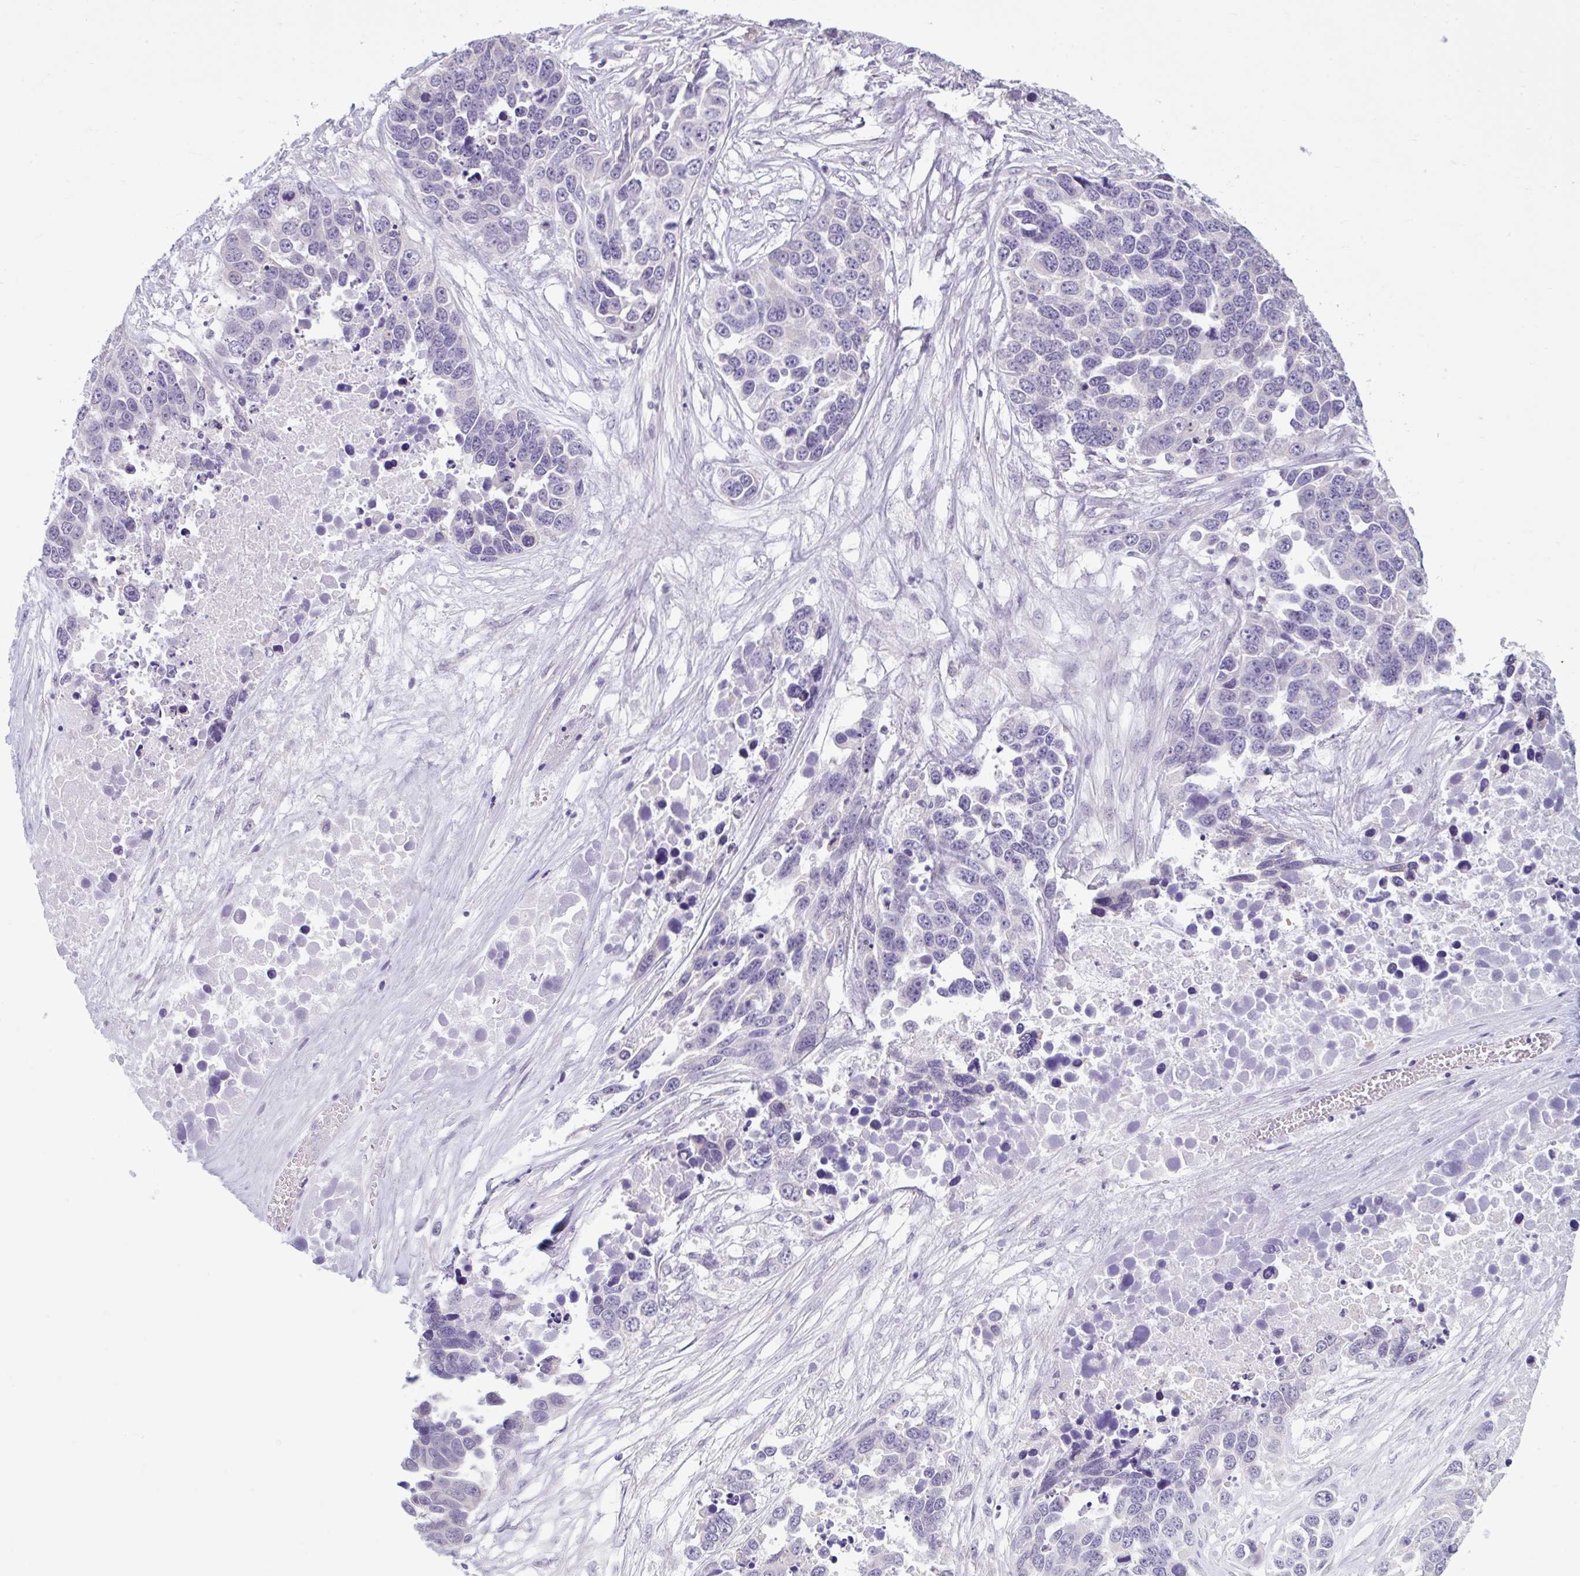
{"staining": {"intensity": "negative", "quantity": "none", "location": "none"}, "tissue": "ovarian cancer", "cell_type": "Tumor cells", "image_type": "cancer", "snomed": [{"axis": "morphology", "description": "Cystadenocarcinoma, serous, NOS"}, {"axis": "topography", "description": "Ovary"}], "caption": "Immunohistochemical staining of serous cystadenocarcinoma (ovarian) displays no significant positivity in tumor cells.", "gene": "CDH19", "patient": {"sex": "female", "age": 76}}